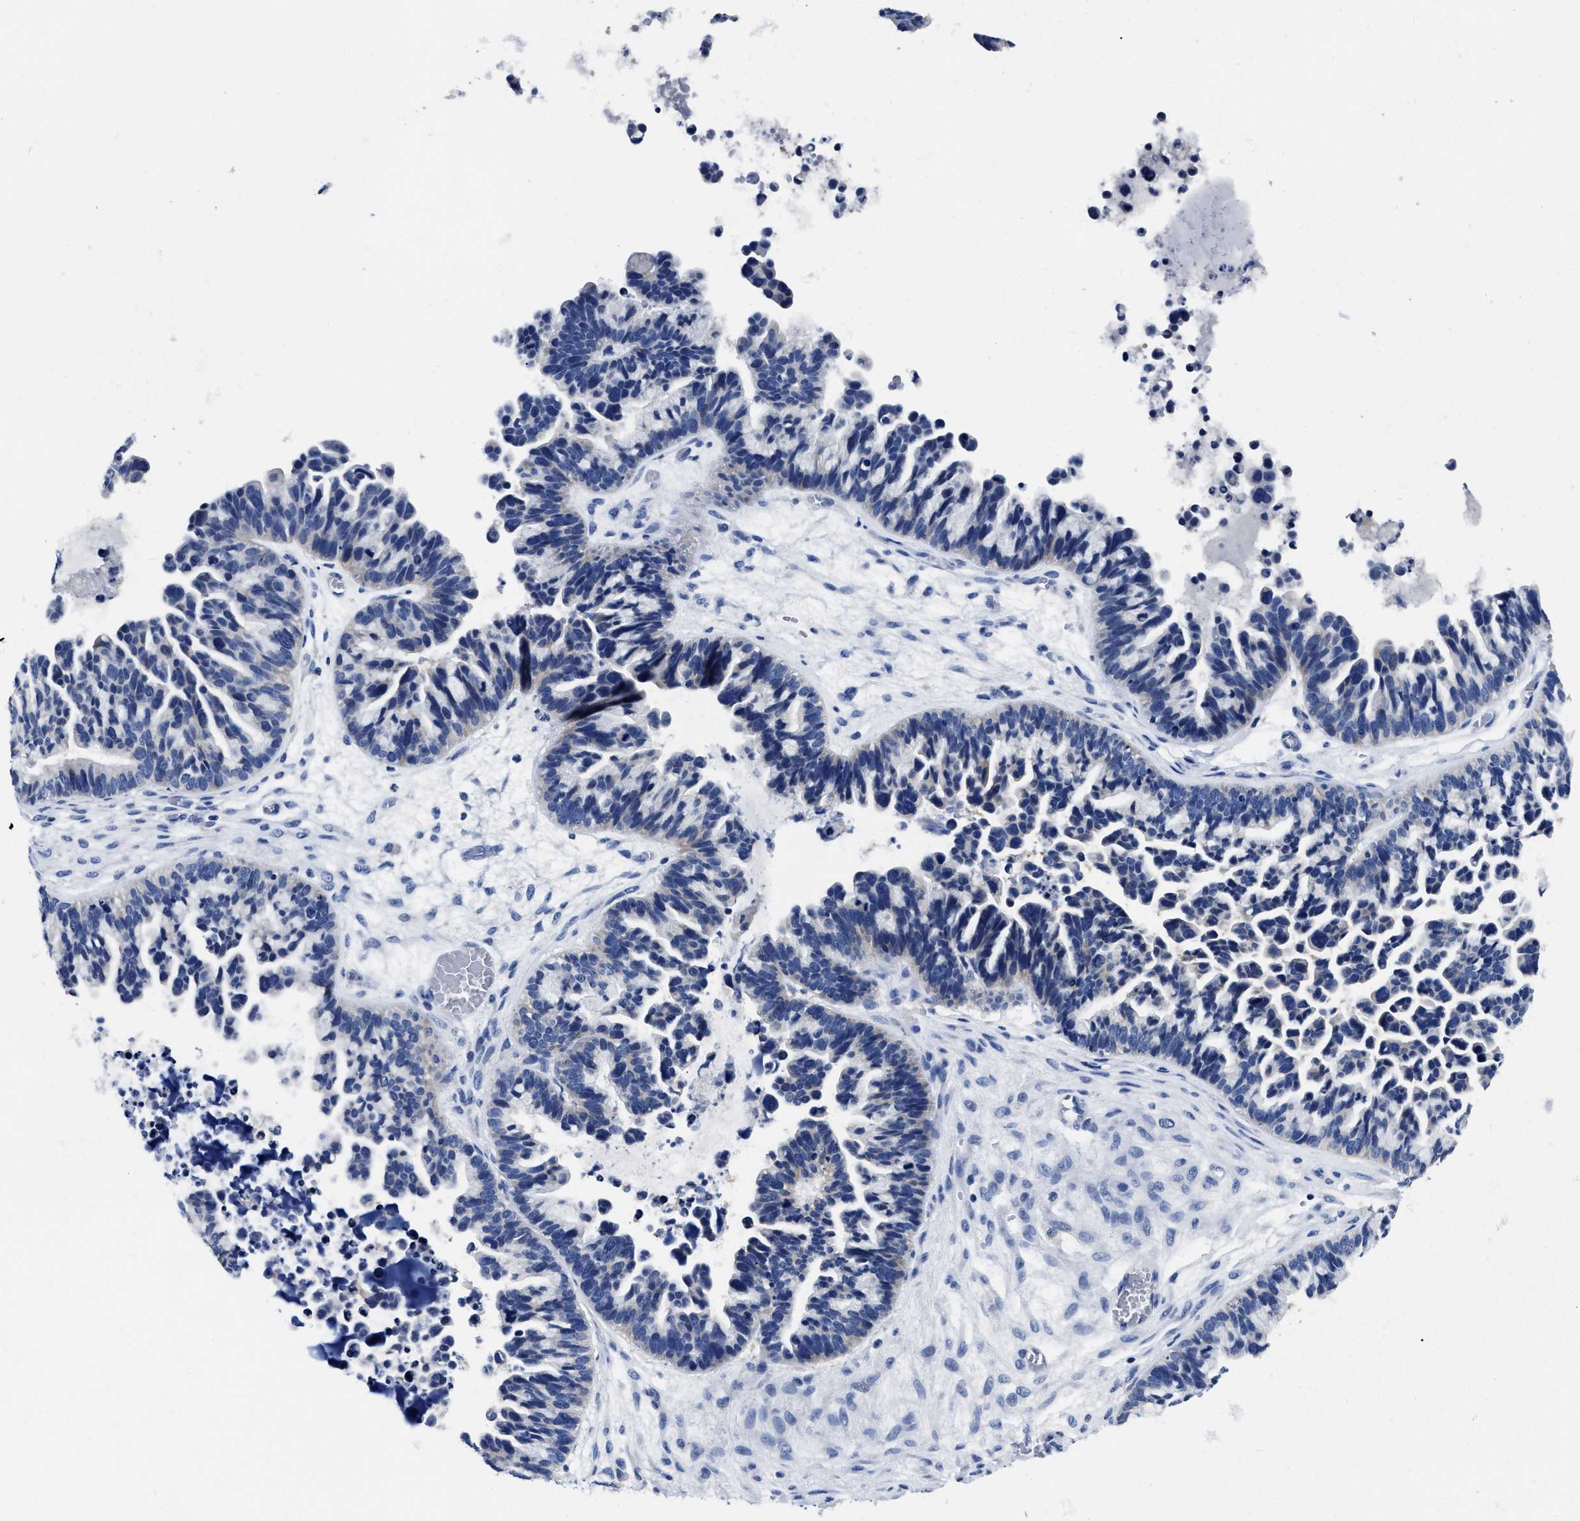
{"staining": {"intensity": "negative", "quantity": "none", "location": "none"}, "tissue": "ovarian cancer", "cell_type": "Tumor cells", "image_type": "cancer", "snomed": [{"axis": "morphology", "description": "Cystadenocarcinoma, serous, NOS"}, {"axis": "topography", "description": "Ovary"}], "caption": "DAB immunohistochemical staining of serous cystadenocarcinoma (ovarian) demonstrates no significant expression in tumor cells. The staining was performed using DAB (3,3'-diaminobenzidine) to visualize the protein expression in brown, while the nuclei were stained in blue with hematoxylin (Magnification: 20x).", "gene": "SLC35F1", "patient": {"sex": "female", "age": 56}}